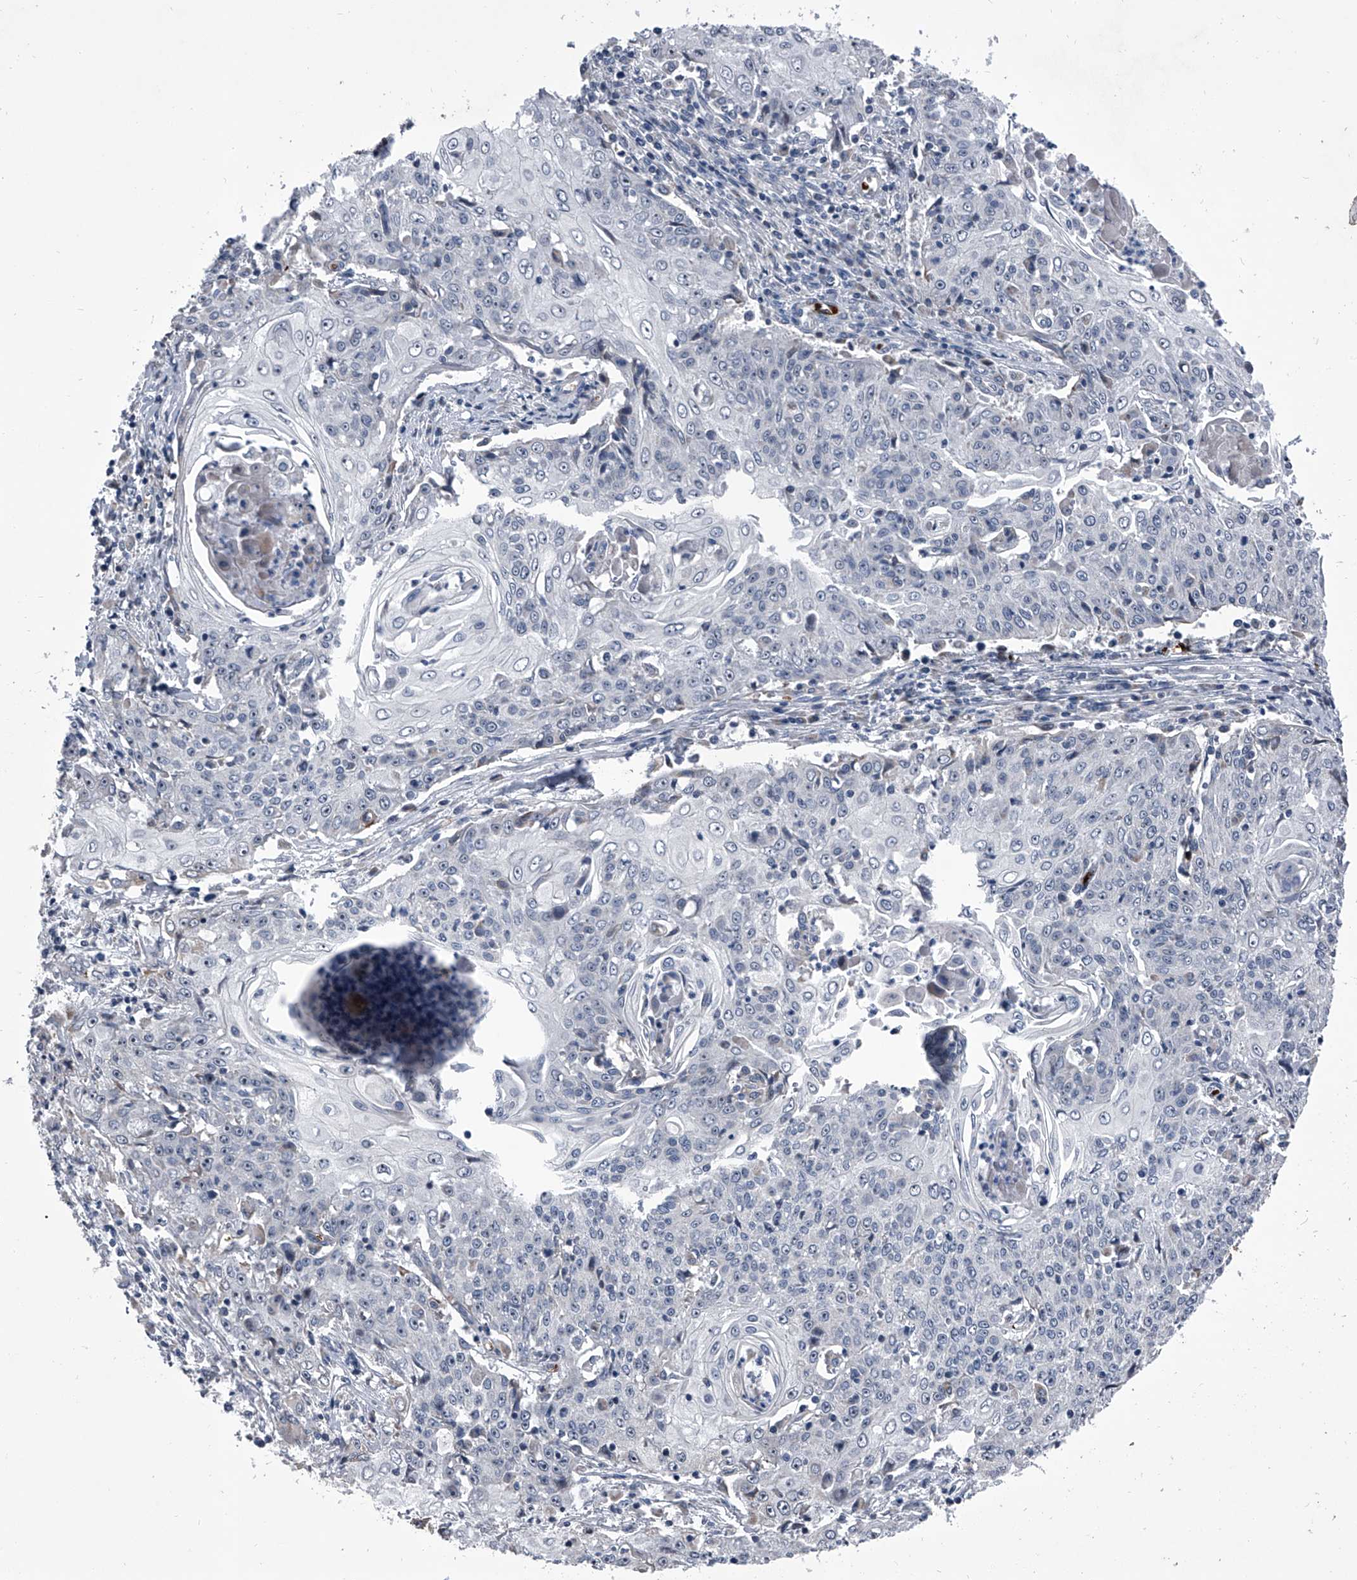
{"staining": {"intensity": "negative", "quantity": "none", "location": "none"}, "tissue": "cervical cancer", "cell_type": "Tumor cells", "image_type": "cancer", "snomed": [{"axis": "morphology", "description": "Squamous cell carcinoma, NOS"}, {"axis": "topography", "description": "Cervix"}], "caption": "IHC image of neoplastic tissue: human cervical cancer stained with DAB demonstrates no significant protein positivity in tumor cells.", "gene": "CEP85L", "patient": {"sex": "female", "age": 48}}